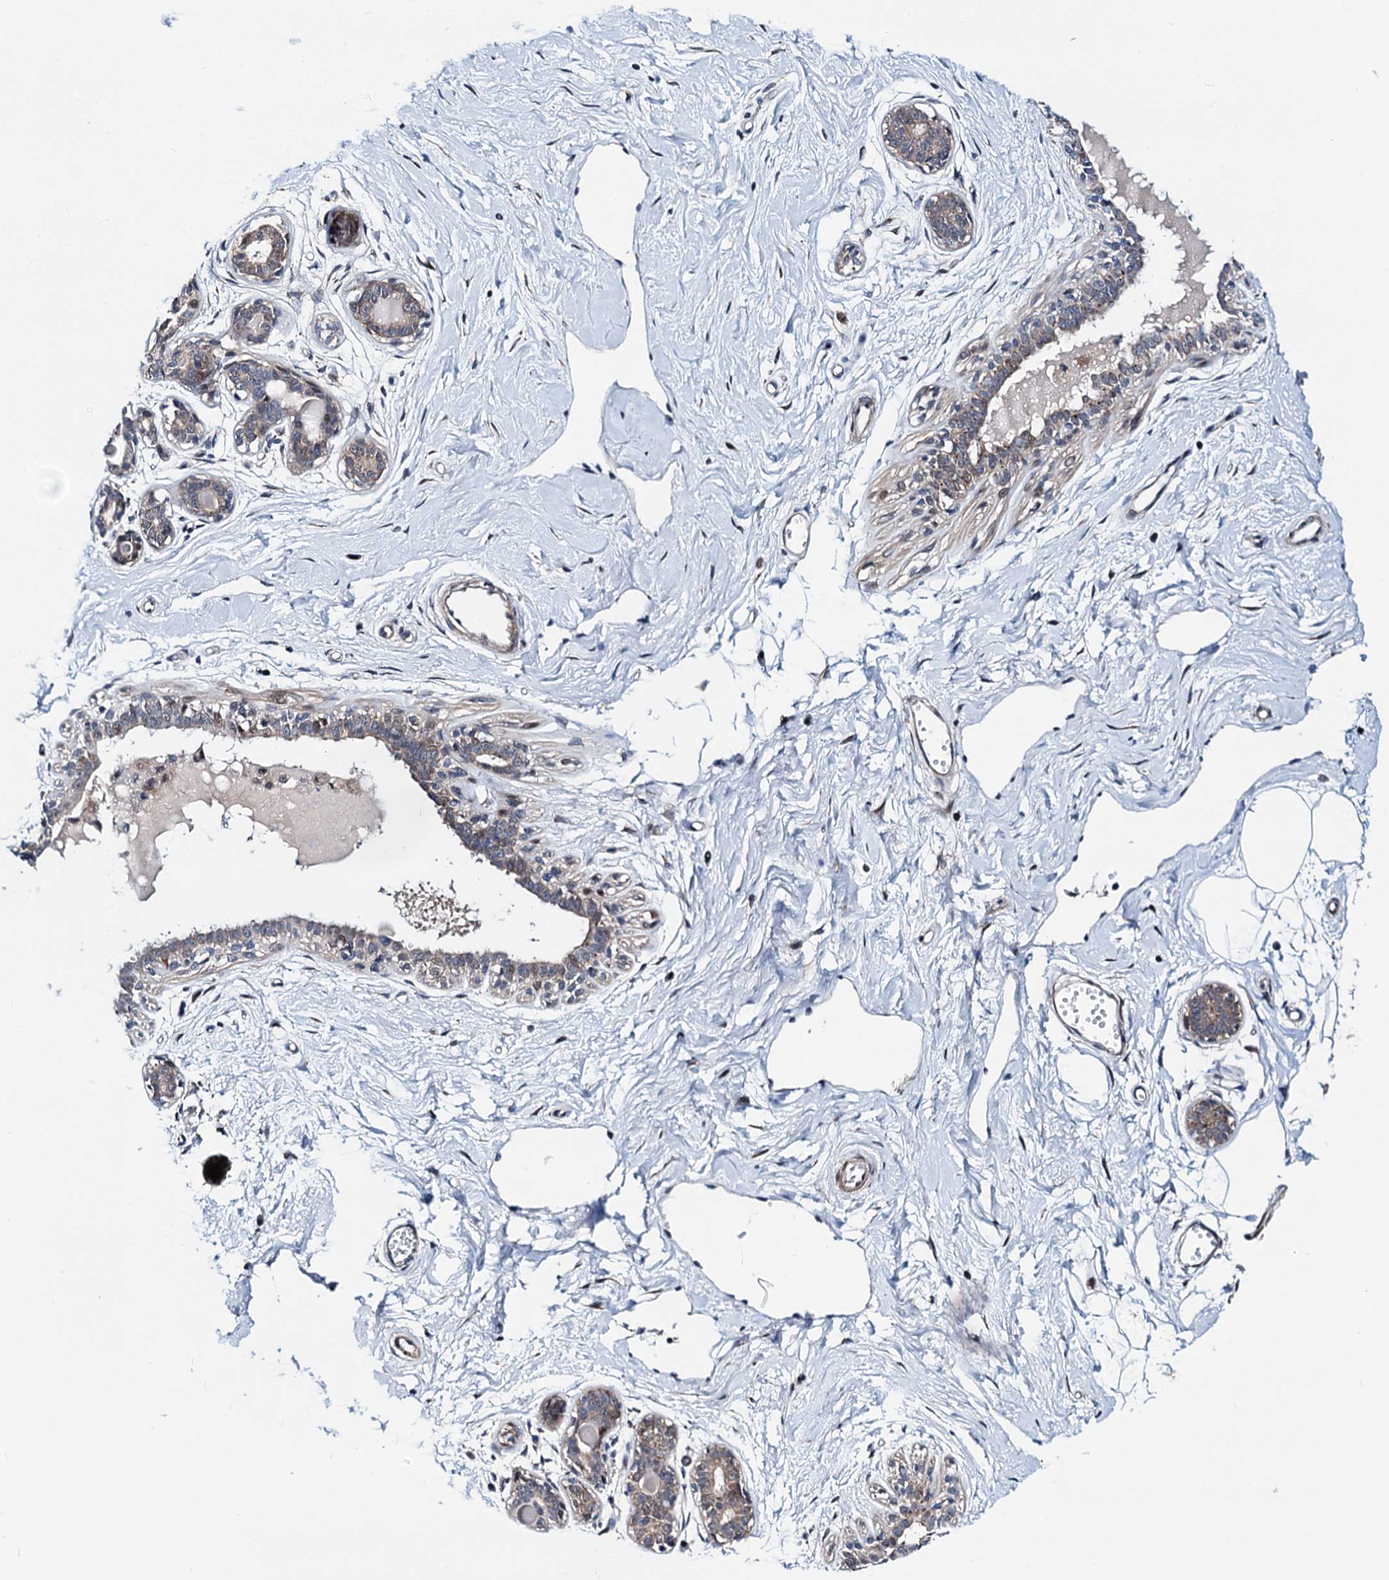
{"staining": {"intensity": "negative", "quantity": "none", "location": "none"}, "tissue": "breast", "cell_type": "Adipocytes", "image_type": "normal", "snomed": [{"axis": "morphology", "description": "Normal tissue, NOS"}, {"axis": "topography", "description": "Breast"}], "caption": "Normal breast was stained to show a protein in brown. There is no significant staining in adipocytes. The staining is performed using DAB brown chromogen with nuclei counter-stained in using hematoxylin.", "gene": "COA4", "patient": {"sex": "female", "age": 45}}